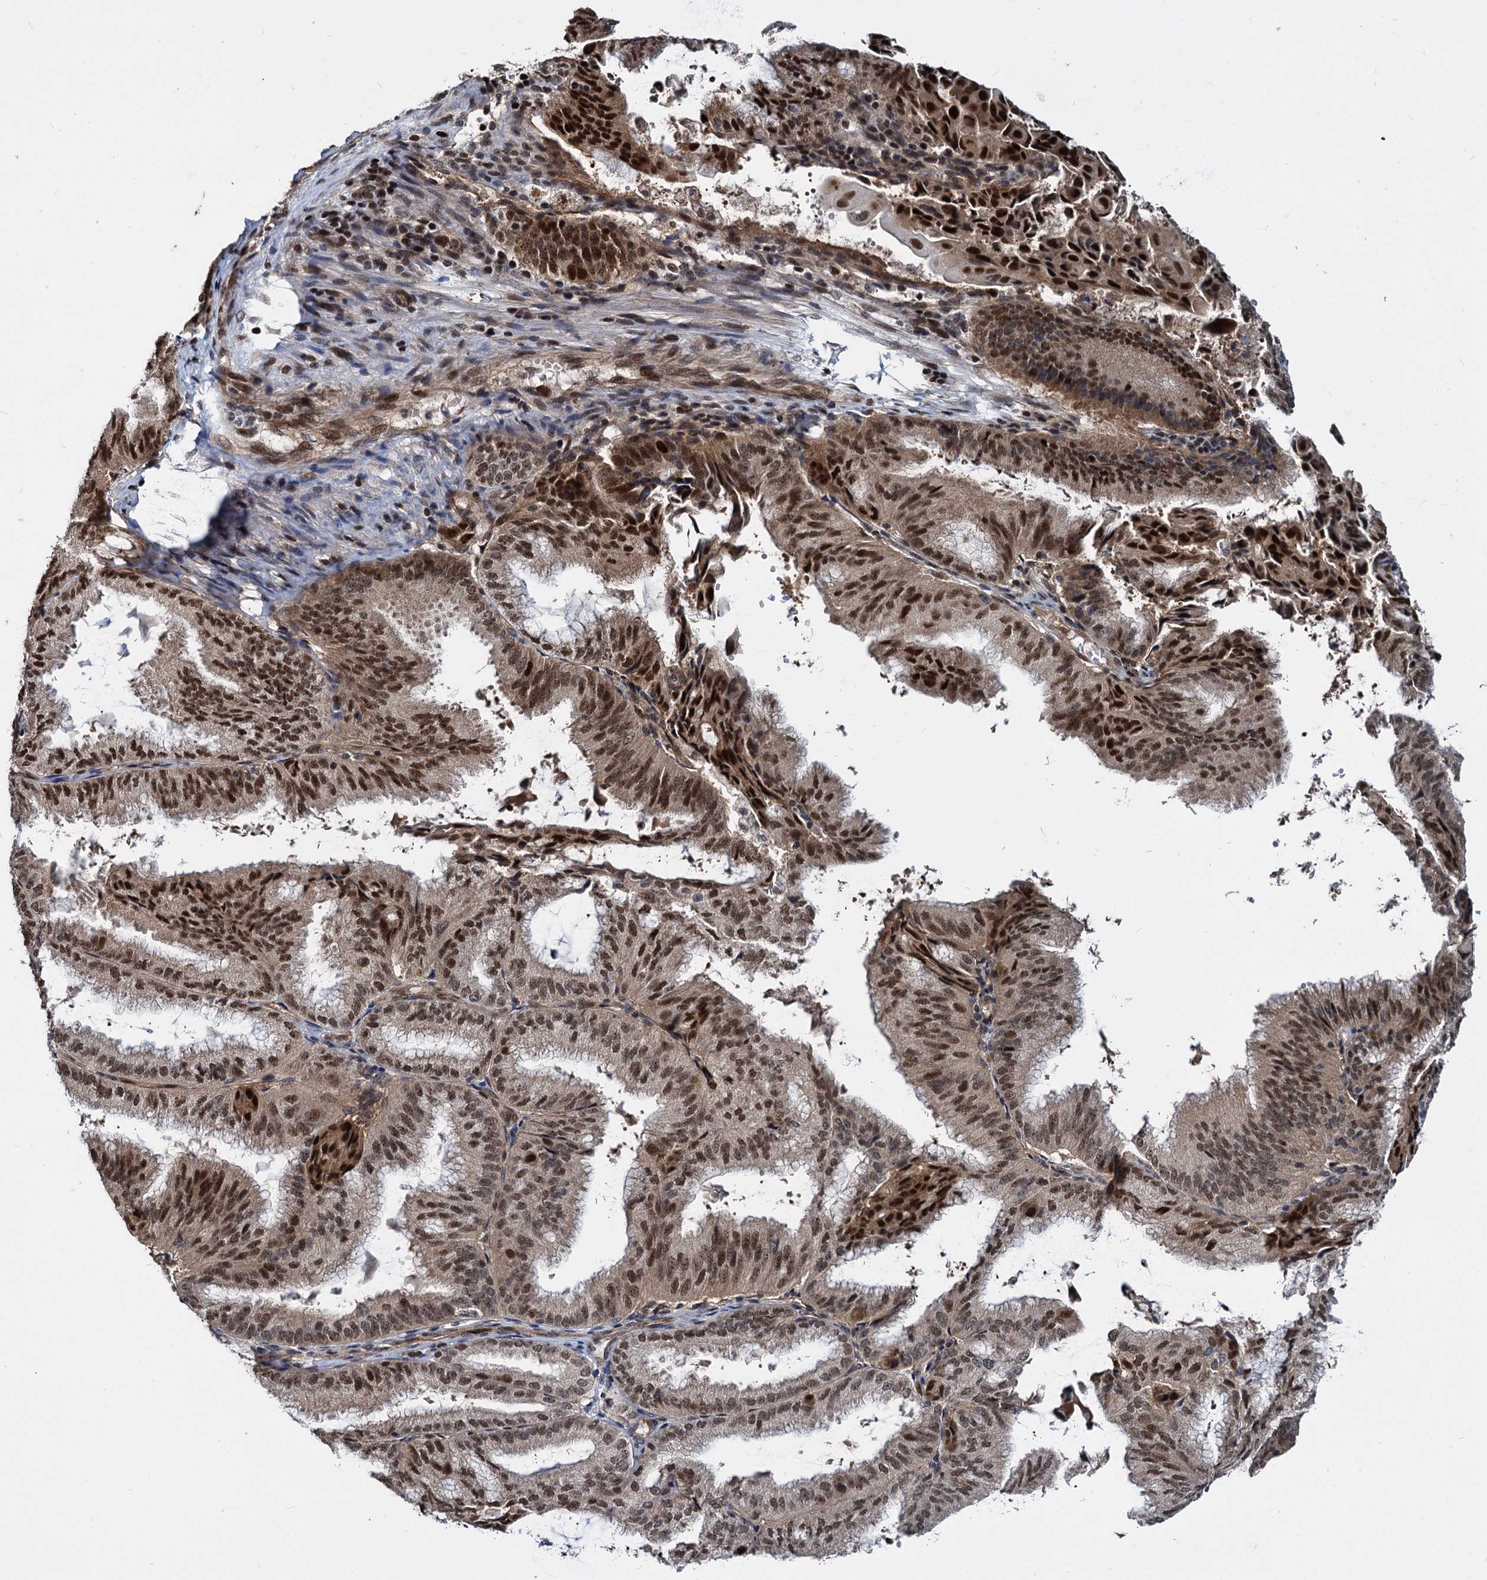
{"staining": {"intensity": "strong", "quantity": ">75%", "location": "nuclear"}, "tissue": "endometrial cancer", "cell_type": "Tumor cells", "image_type": "cancer", "snomed": [{"axis": "morphology", "description": "Adenocarcinoma, NOS"}, {"axis": "topography", "description": "Endometrium"}], "caption": "Endometrial cancer stained with a brown dye reveals strong nuclear positive staining in approximately >75% of tumor cells.", "gene": "UBLCP1", "patient": {"sex": "female", "age": 49}}